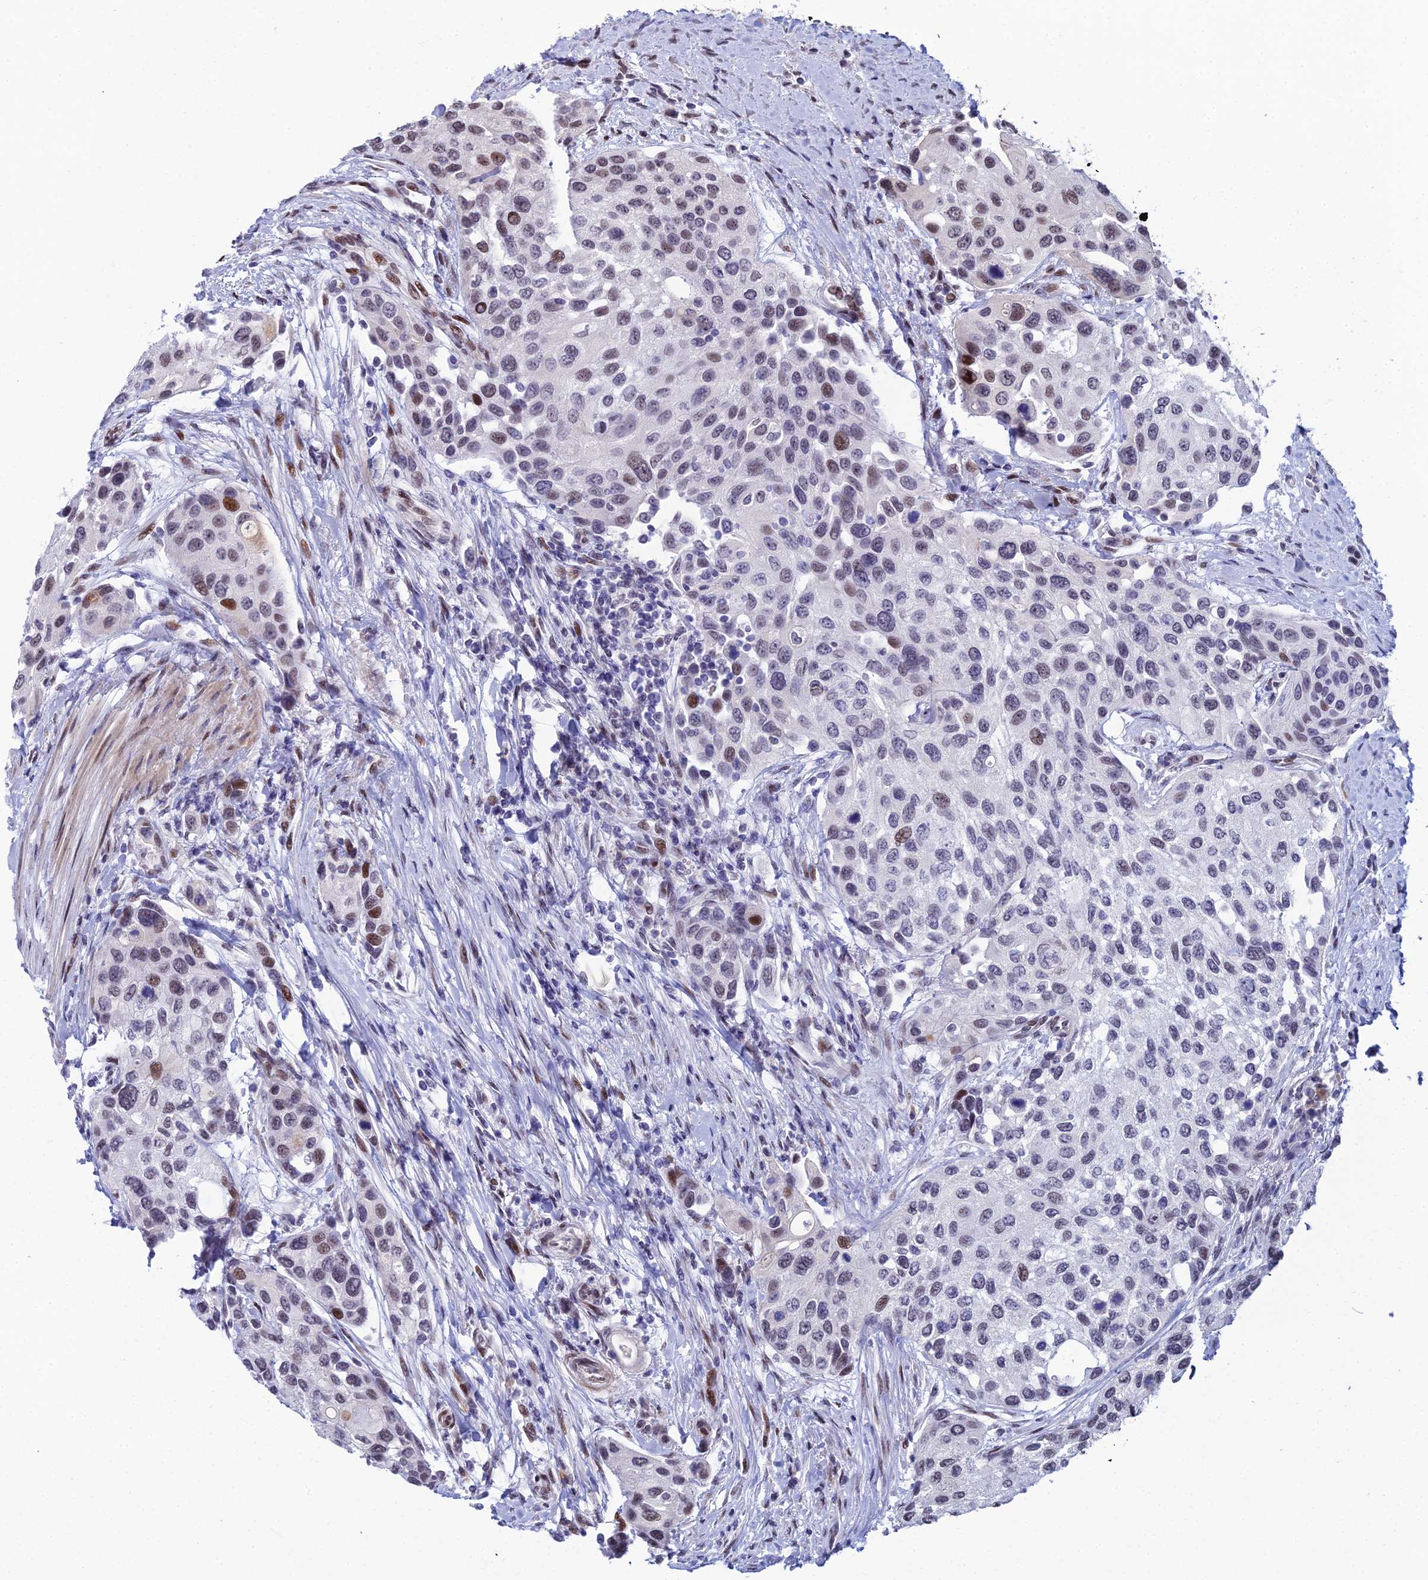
{"staining": {"intensity": "moderate", "quantity": "<25%", "location": "nuclear"}, "tissue": "urothelial cancer", "cell_type": "Tumor cells", "image_type": "cancer", "snomed": [{"axis": "morphology", "description": "Normal tissue, NOS"}, {"axis": "morphology", "description": "Urothelial carcinoma, High grade"}, {"axis": "topography", "description": "Vascular tissue"}, {"axis": "topography", "description": "Urinary bladder"}], "caption": "The micrograph displays staining of urothelial cancer, revealing moderate nuclear protein staining (brown color) within tumor cells.", "gene": "ZNF668", "patient": {"sex": "female", "age": 56}}